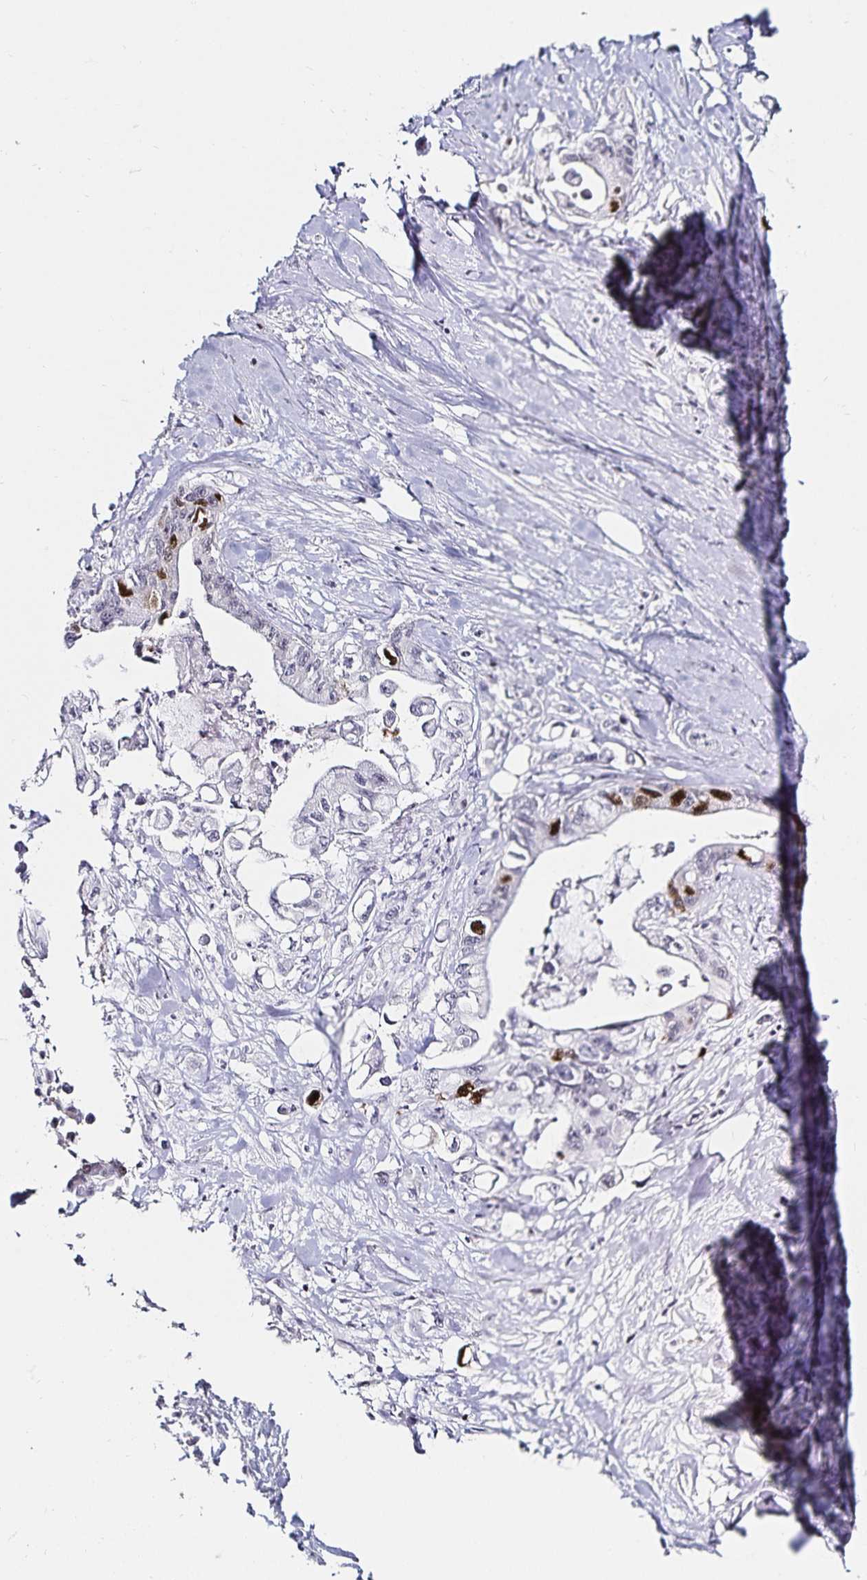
{"staining": {"intensity": "strong", "quantity": "<25%", "location": "nuclear"}, "tissue": "pancreatic cancer", "cell_type": "Tumor cells", "image_type": "cancer", "snomed": [{"axis": "morphology", "description": "Adenocarcinoma, NOS"}, {"axis": "topography", "description": "Pancreas"}], "caption": "Brown immunohistochemical staining in human adenocarcinoma (pancreatic) exhibits strong nuclear expression in about <25% of tumor cells.", "gene": "ANLN", "patient": {"sex": "male", "age": 61}}